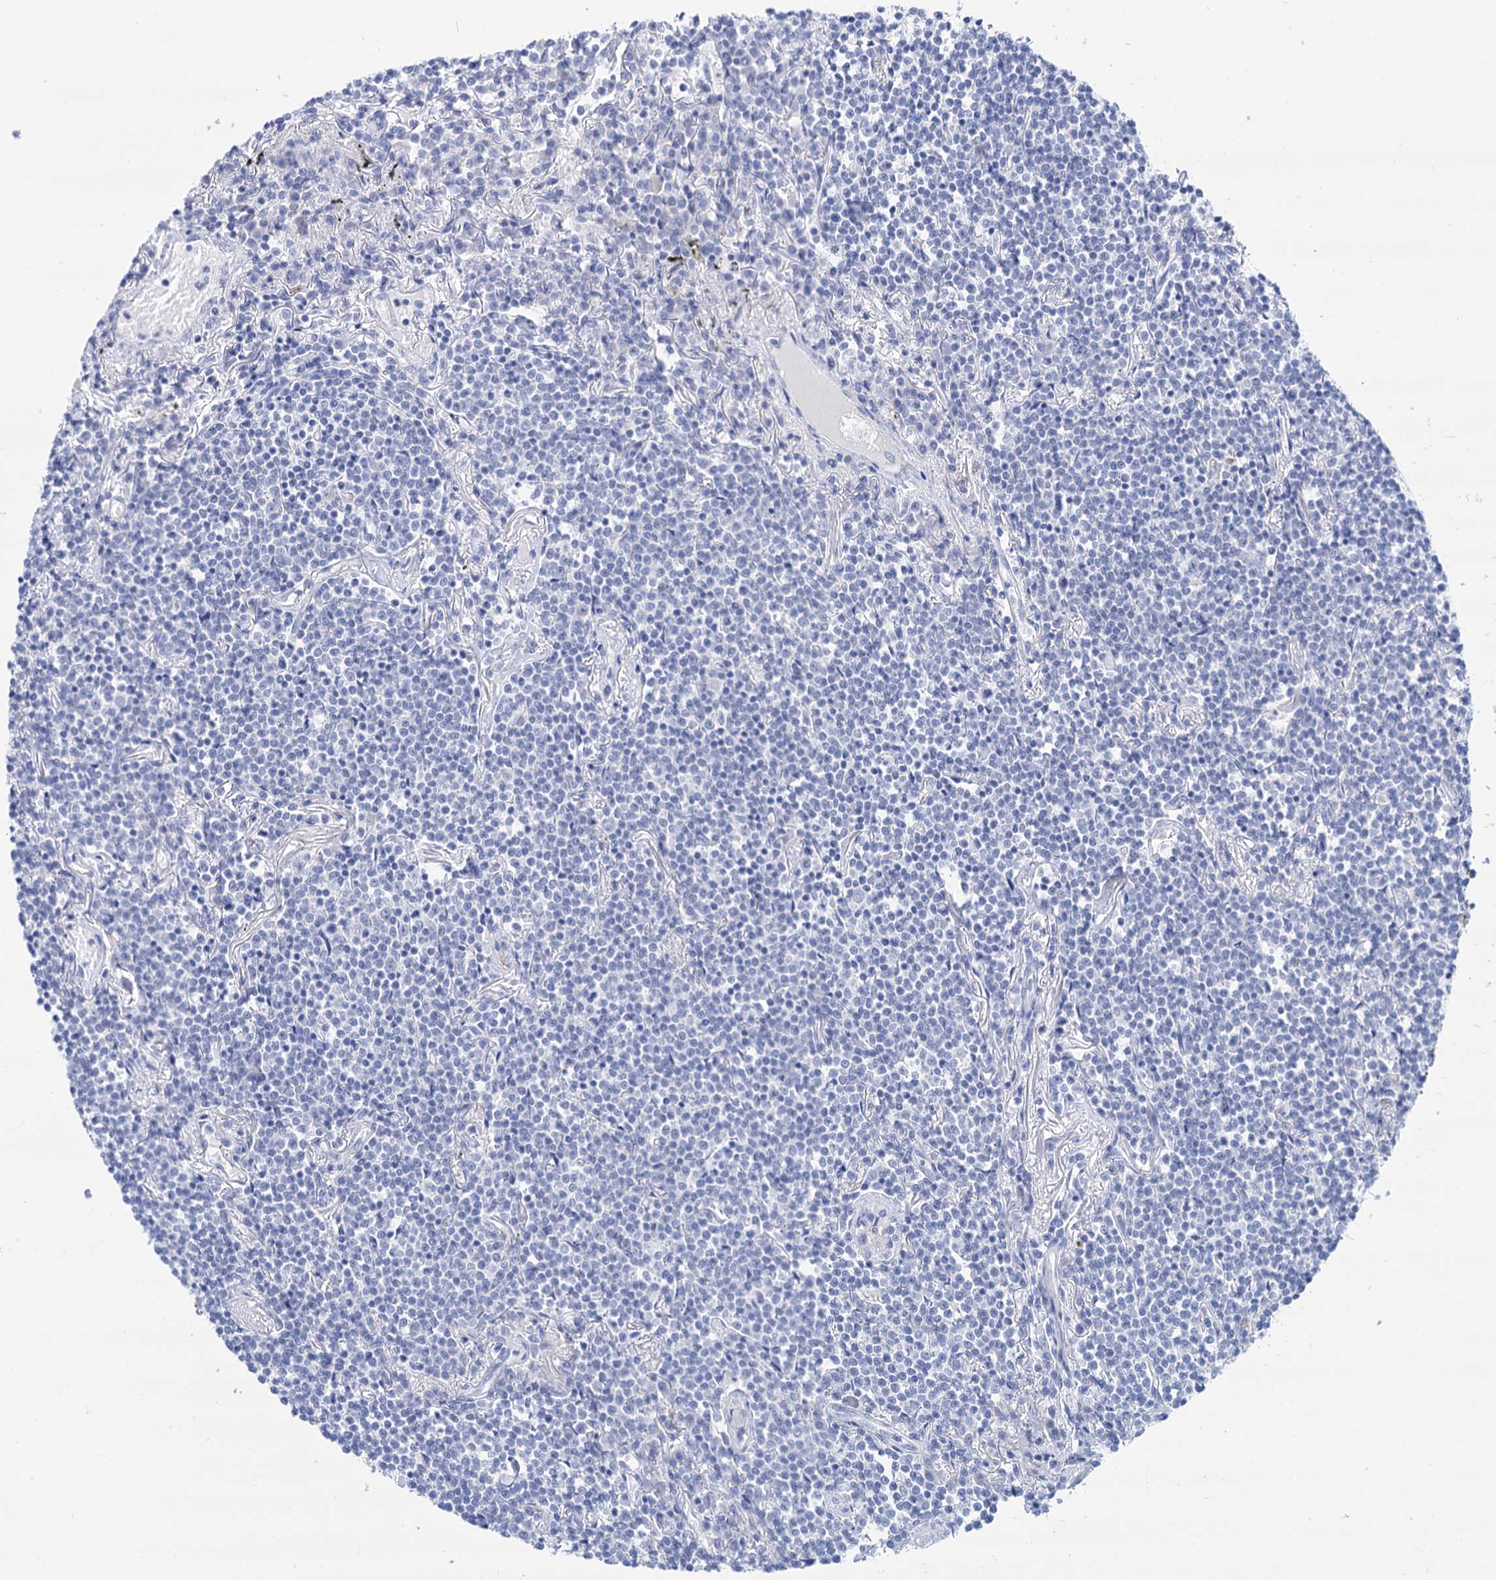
{"staining": {"intensity": "negative", "quantity": "none", "location": "none"}, "tissue": "lymphoma", "cell_type": "Tumor cells", "image_type": "cancer", "snomed": [{"axis": "morphology", "description": "Malignant lymphoma, non-Hodgkin's type, Low grade"}, {"axis": "topography", "description": "Lung"}], "caption": "This is an immunohistochemistry (IHC) photomicrograph of lymphoma. There is no staining in tumor cells.", "gene": "YARS2", "patient": {"sex": "female", "age": 71}}